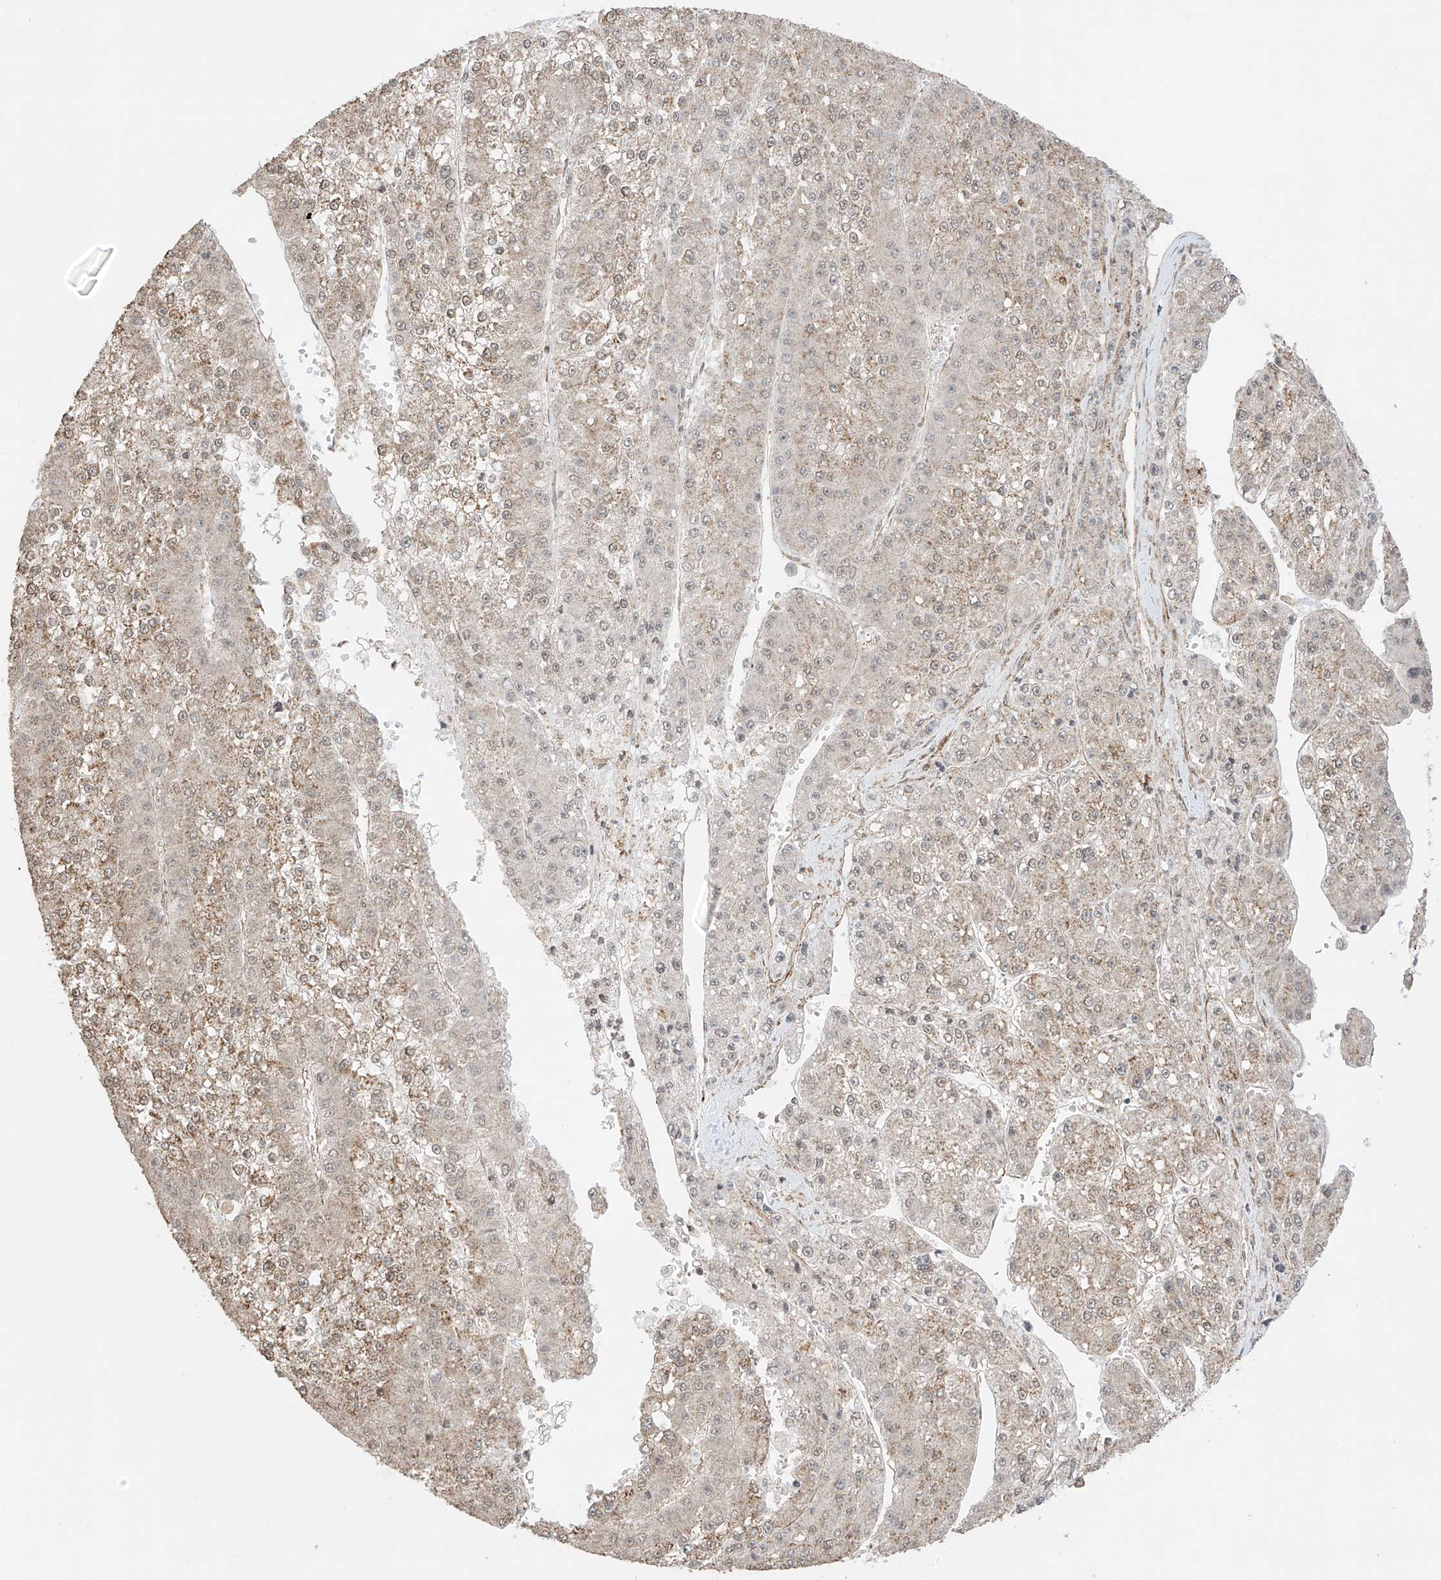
{"staining": {"intensity": "weak", "quantity": "25%-75%", "location": "cytoplasmic/membranous"}, "tissue": "liver cancer", "cell_type": "Tumor cells", "image_type": "cancer", "snomed": [{"axis": "morphology", "description": "Carcinoma, Hepatocellular, NOS"}, {"axis": "topography", "description": "Liver"}], "caption": "Protein staining of liver cancer (hepatocellular carcinoma) tissue shows weak cytoplasmic/membranous staining in approximately 25%-75% of tumor cells.", "gene": "TTLL5", "patient": {"sex": "female", "age": 73}}